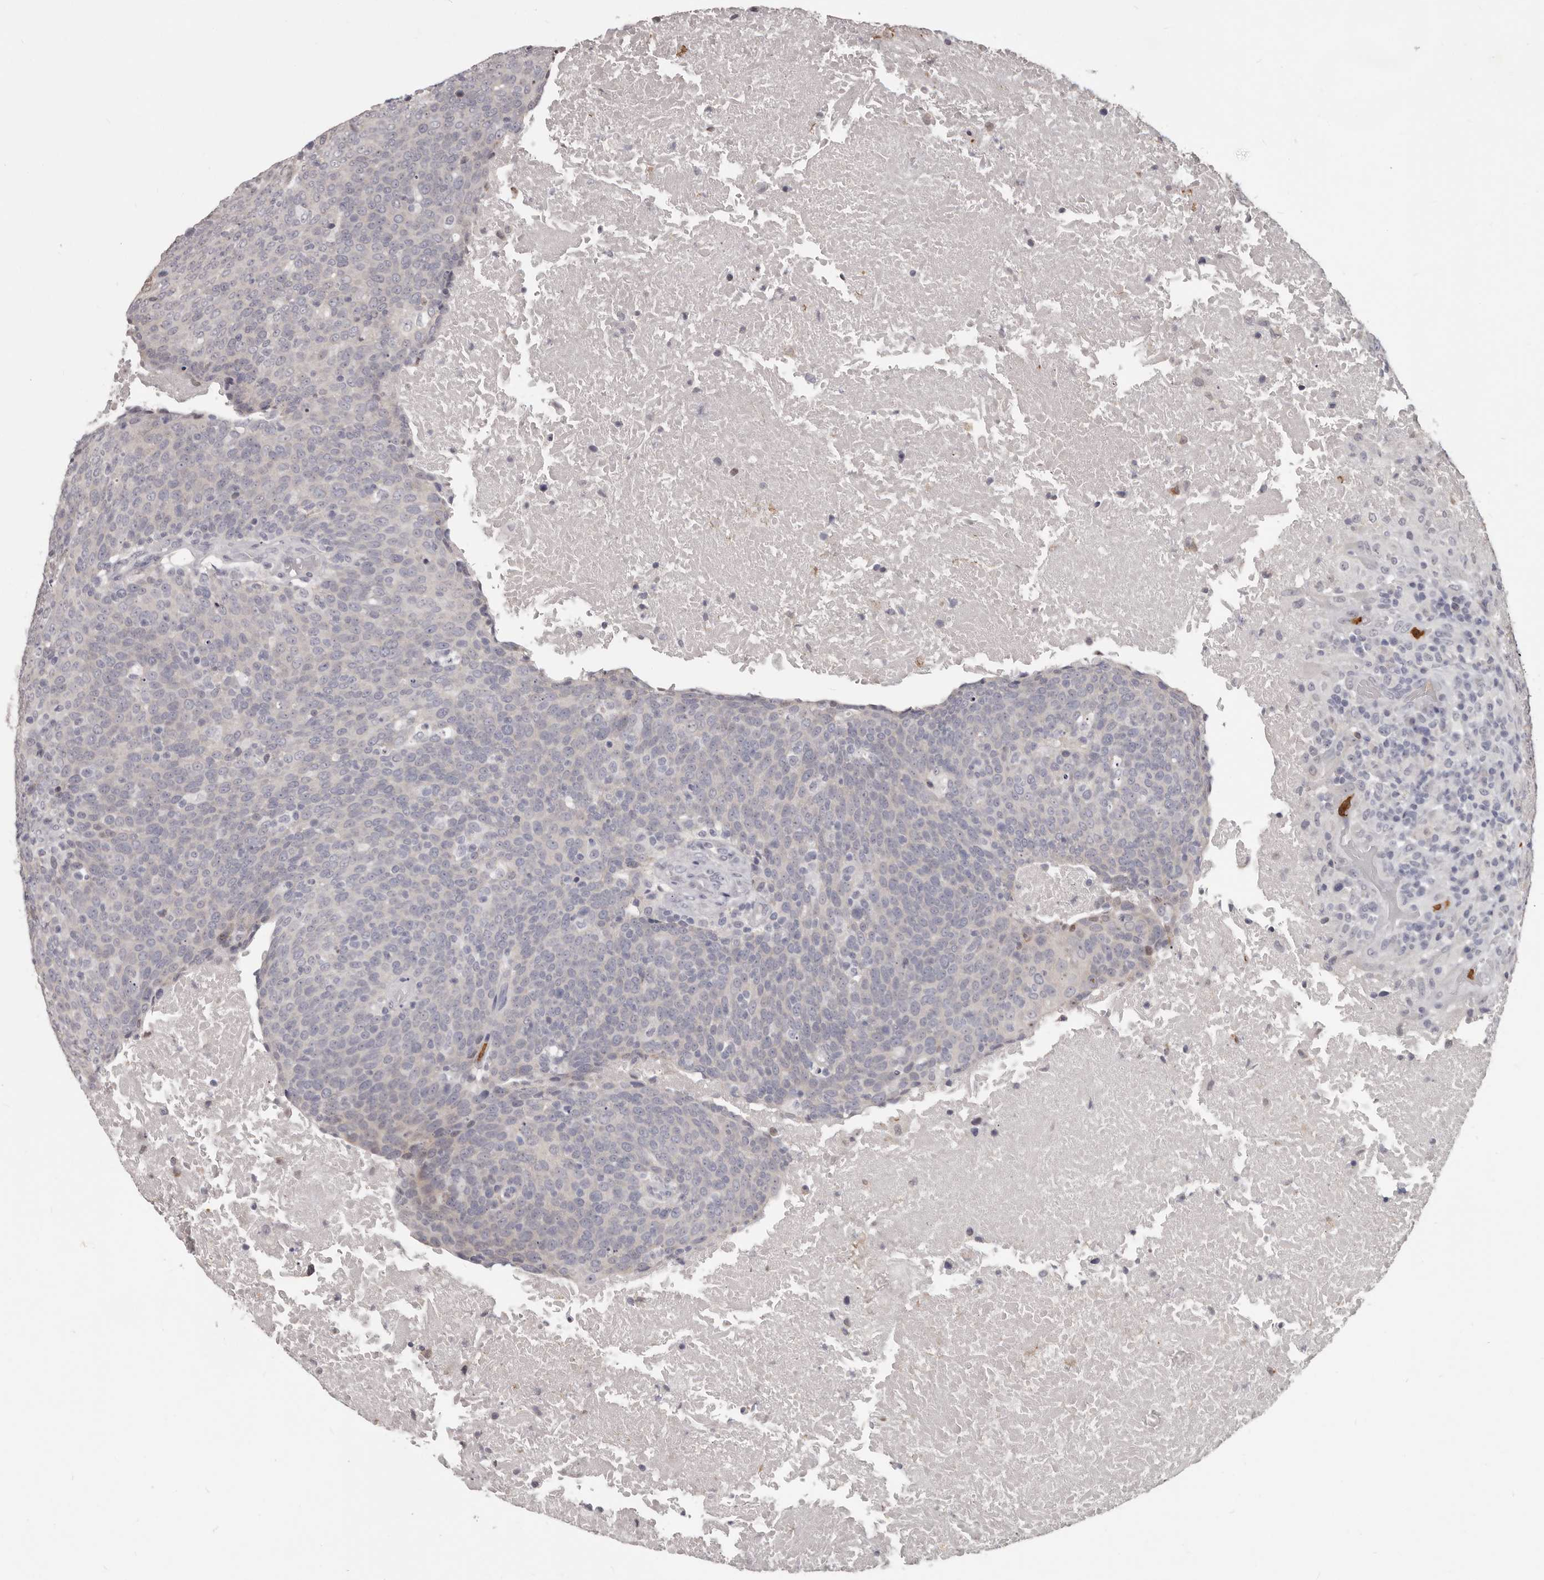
{"staining": {"intensity": "negative", "quantity": "none", "location": "none"}, "tissue": "head and neck cancer", "cell_type": "Tumor cells", "image_type": "cancer", "snomed": [{"axis": "morphology", "description": "Squamous cell carcinoma, NOS"}, {"axis": "morphology", "description": "Squamous cell carcinoma, metastatic, NOS"}, {"axis": "topography", "description": "Lymph node"}, {"axis": "topography", "description": "Head-Neck"}], "caption": "Micrograph shows no significant protein expression in tumor cells of head and neck cancer (metastatic squamous cell carcinoma). (Brightfield microscopy of DAB immunohistochemistry at high magnification).", "gene": "GPR157", "patient": {"sex": "male", "age": 62}}